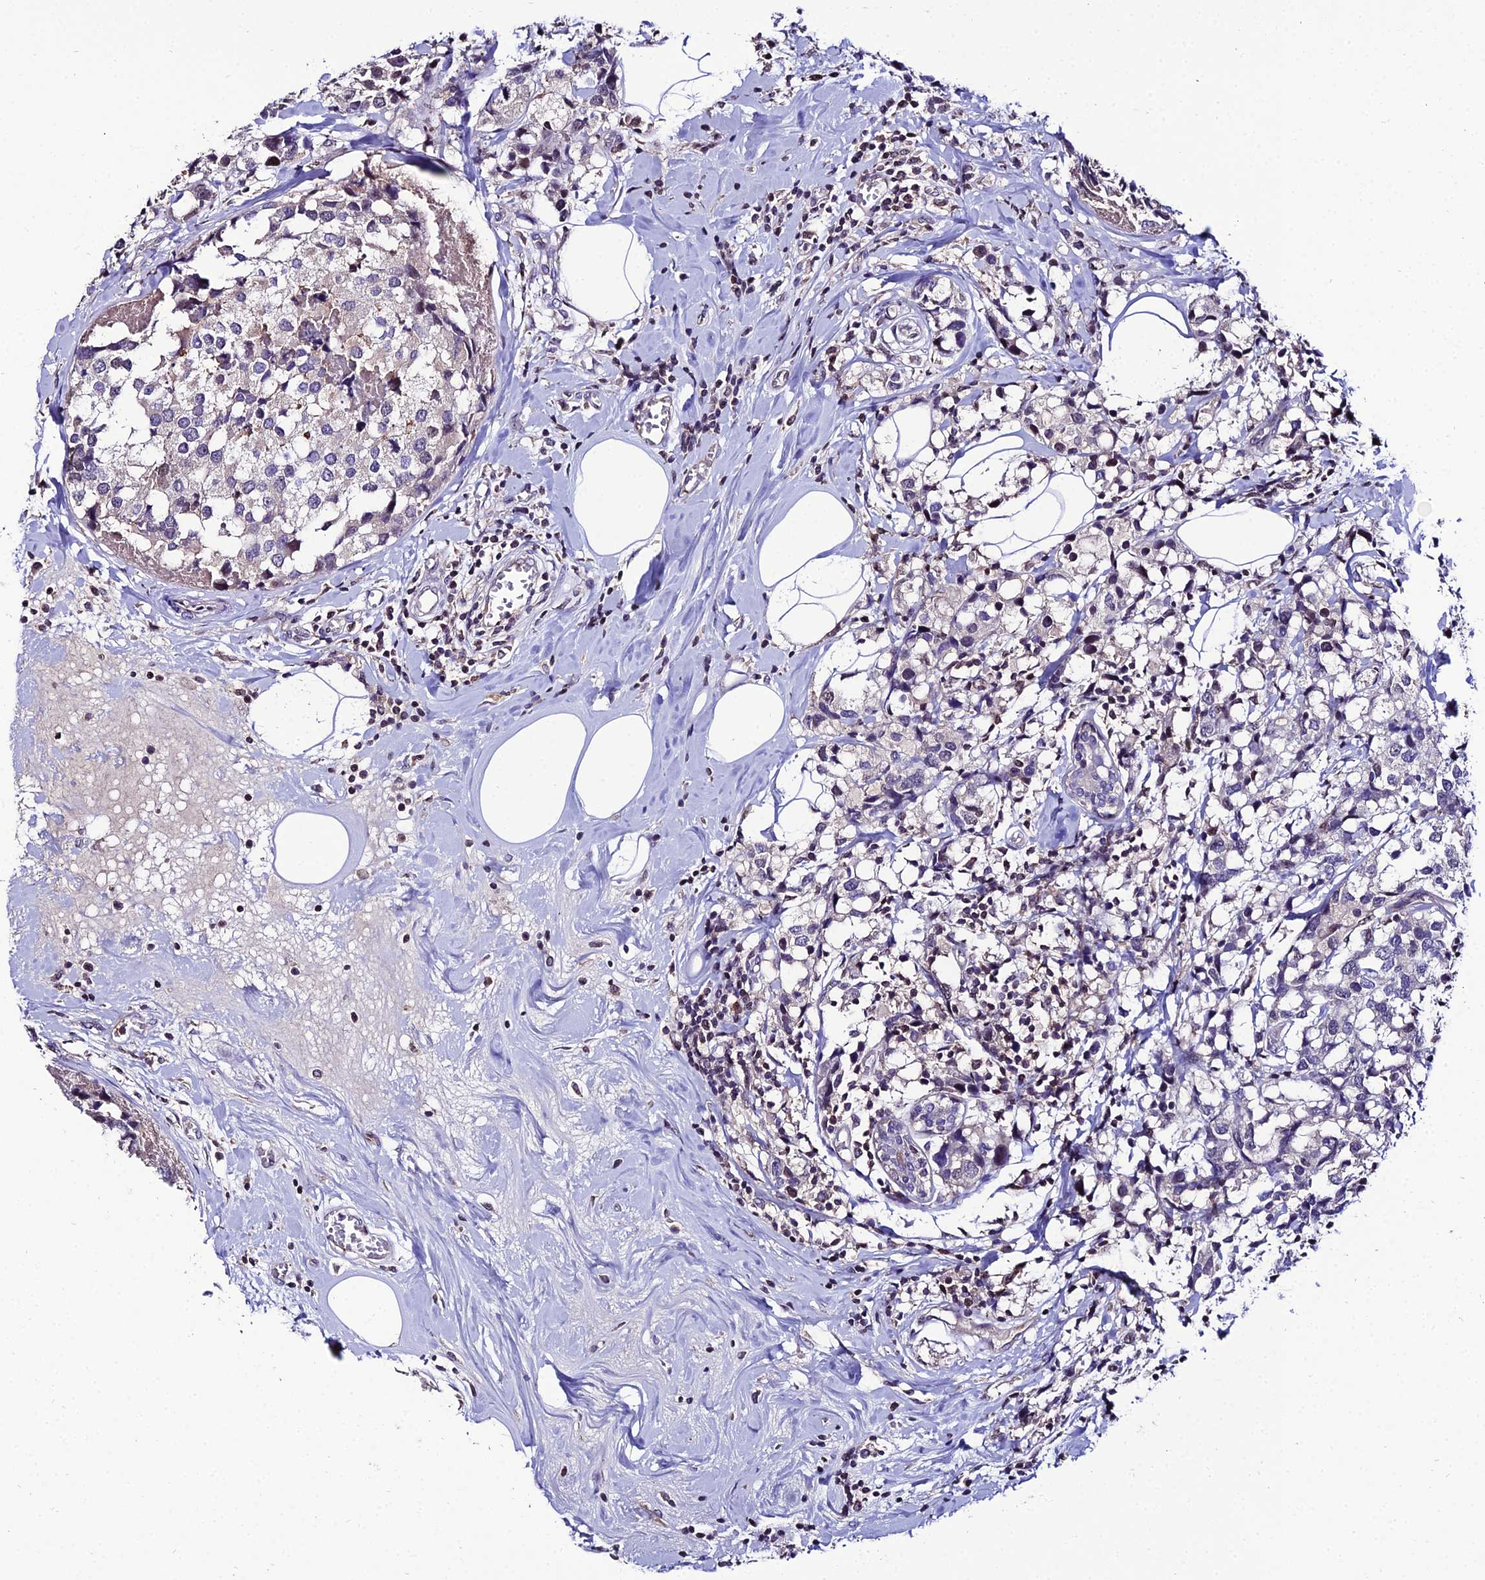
{"staining": {"intensity": "negative", "quantity": "none", "location": "none"}, "tissue": "breast cancer", "cell_type": "Tumor cells", "image_type": "cancer", "snomed": [{"axis": "morphology", "description": "Lobular carcinoma"}, {"axis": "topography", "description": "Breast"}], "caption": "This is an IHC micrograph of human breast lobular carcinoma. There is no expression in tumor cells.", "gene": "SHQ1", "patient": {"sex": "female", "age": 59}}